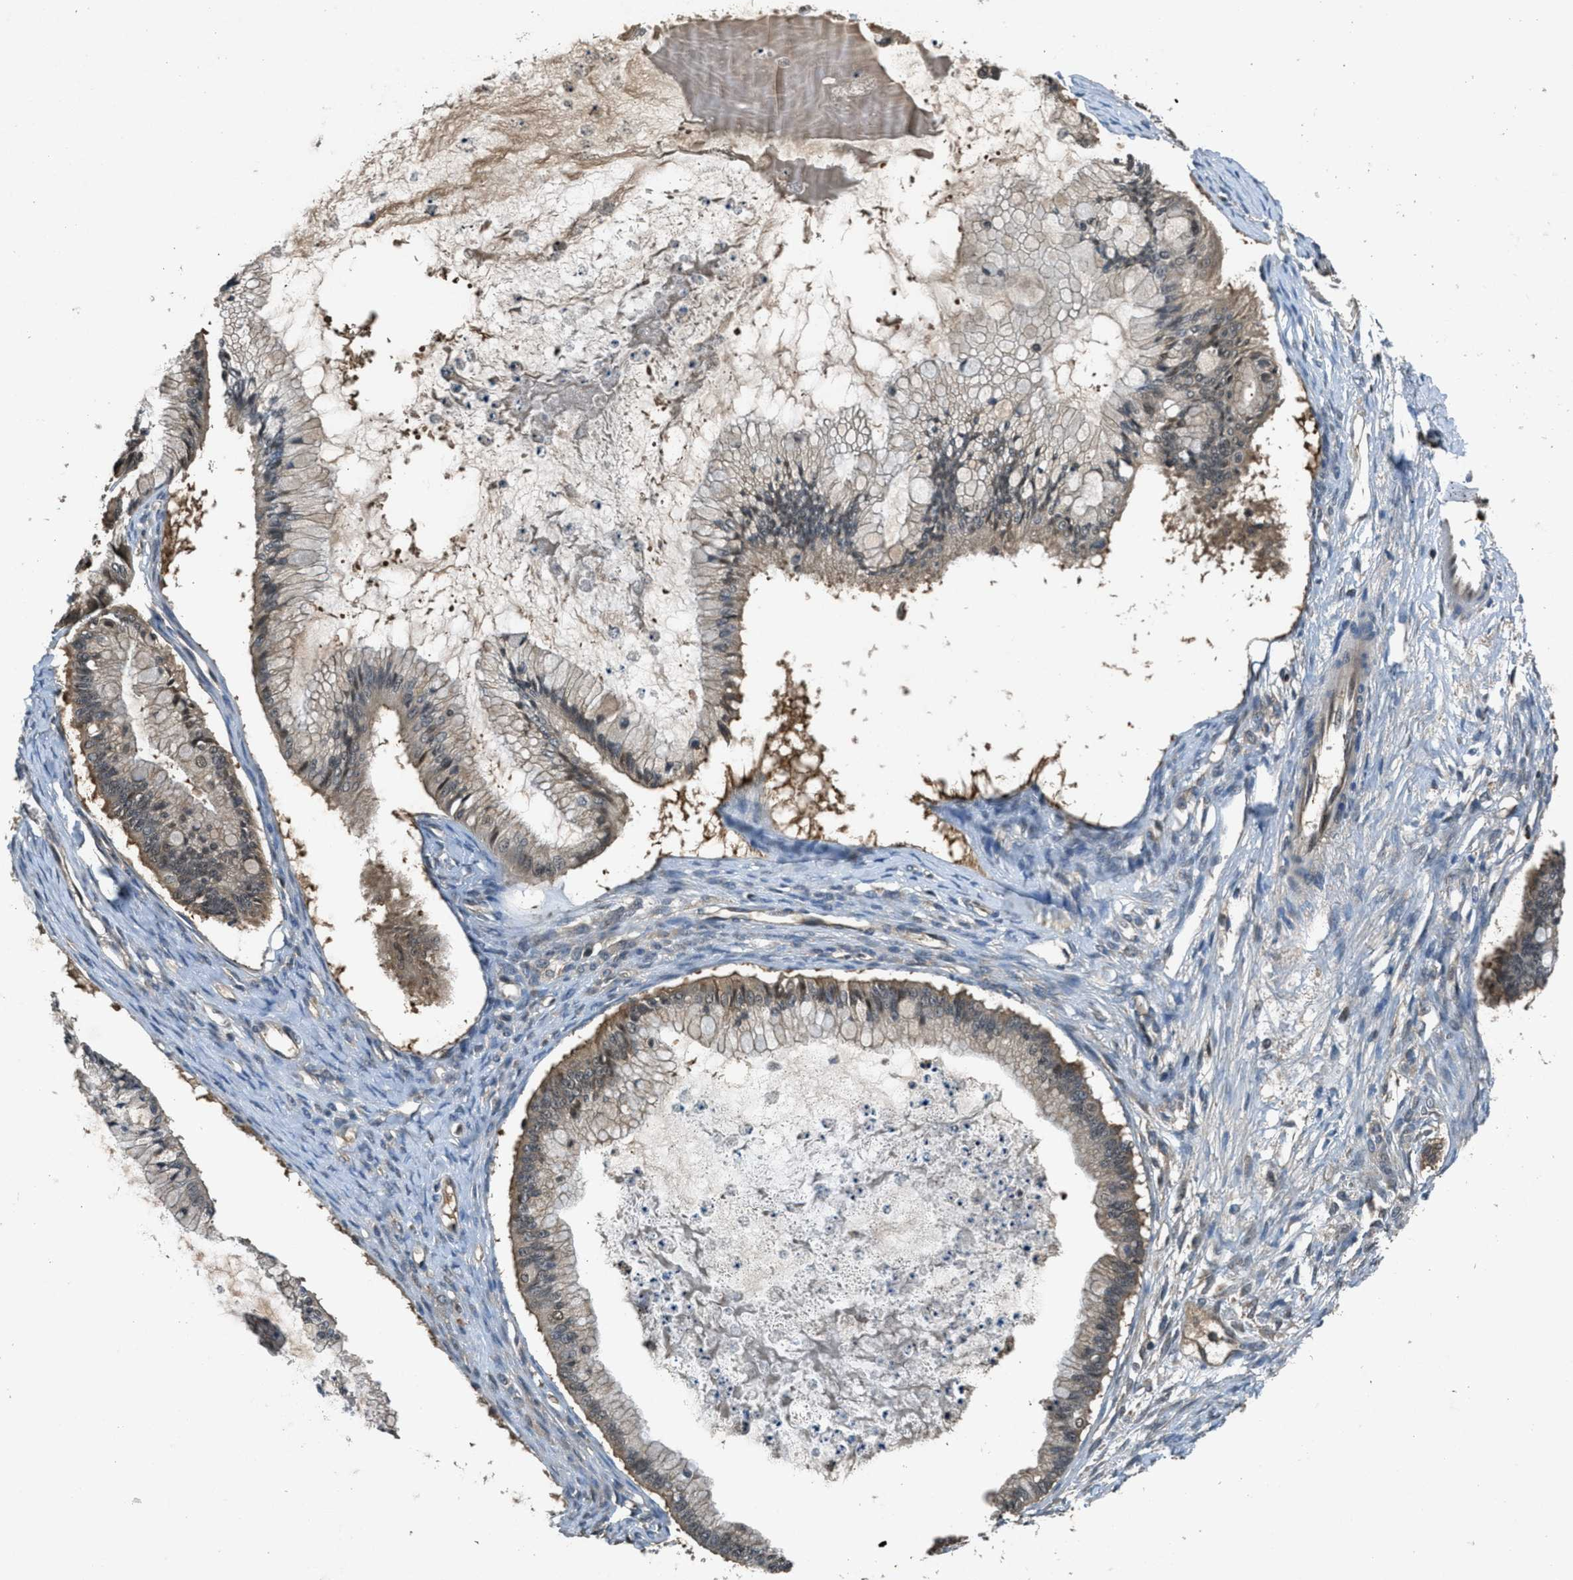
{"staining": {"intensity": "weak", "quantity": ">75%", "location": "cytoplasmic/membranous"}, "tissue": "ovarian cancer", "cell_type": "Tumor cells", "image_type": "cancer", "snomed": [{"axis": "morphology", "description": "Cystadenocarcinoma, mucinous, NOS"}, {"axis": "topography", "description": "Ovary"}], "caption": "Ovarian cancer stained with DAB (3,3'-diaminobenzidine) immunohistochemistry shows low levels of weak cytoplasmic/membranous expression in approximately >75% of tumor cells.", "gene": "DUSP6", "patient": {"sex": "female", "age": 57}}